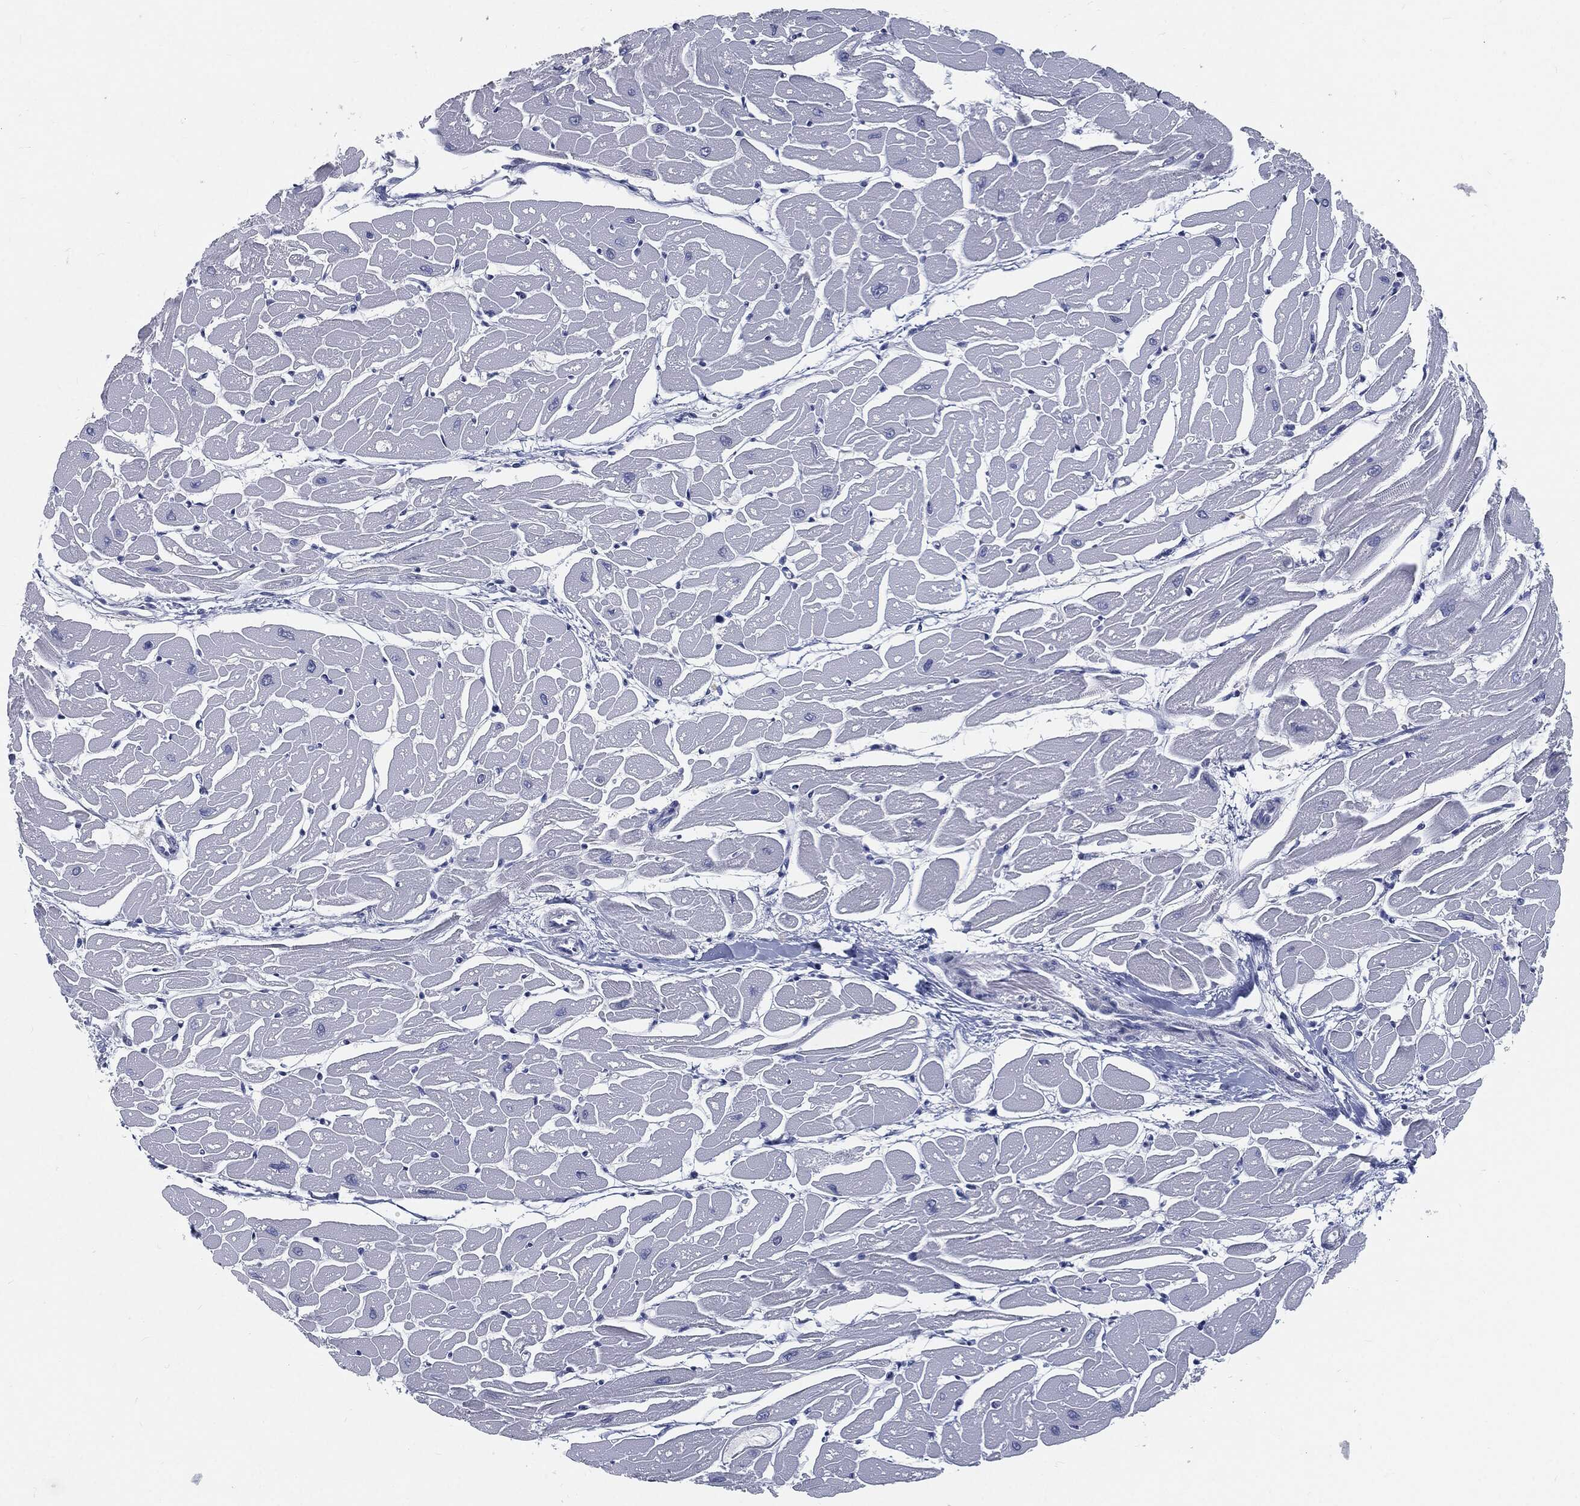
{"staining": {"intensity": "negative", "quantity": "none", "location": "none"}, "tissue": "heart muscle", "cell_type": "Cardiomyocytes", "image_type": "normal", "snomed": [{"axis": "morphology", "description": "Normal tissue, NOS"}, {"axis": "topography", "description": "Heart"}], "caption": "This is a micrograph of immunohistochemistry staining of normal heart muscle, which shows no staining in cardiomyocytes. (IHC, brightfield microscopy, high magnification).", "gene": "MST1", "patient": {"sex": "male", "age": 57}}